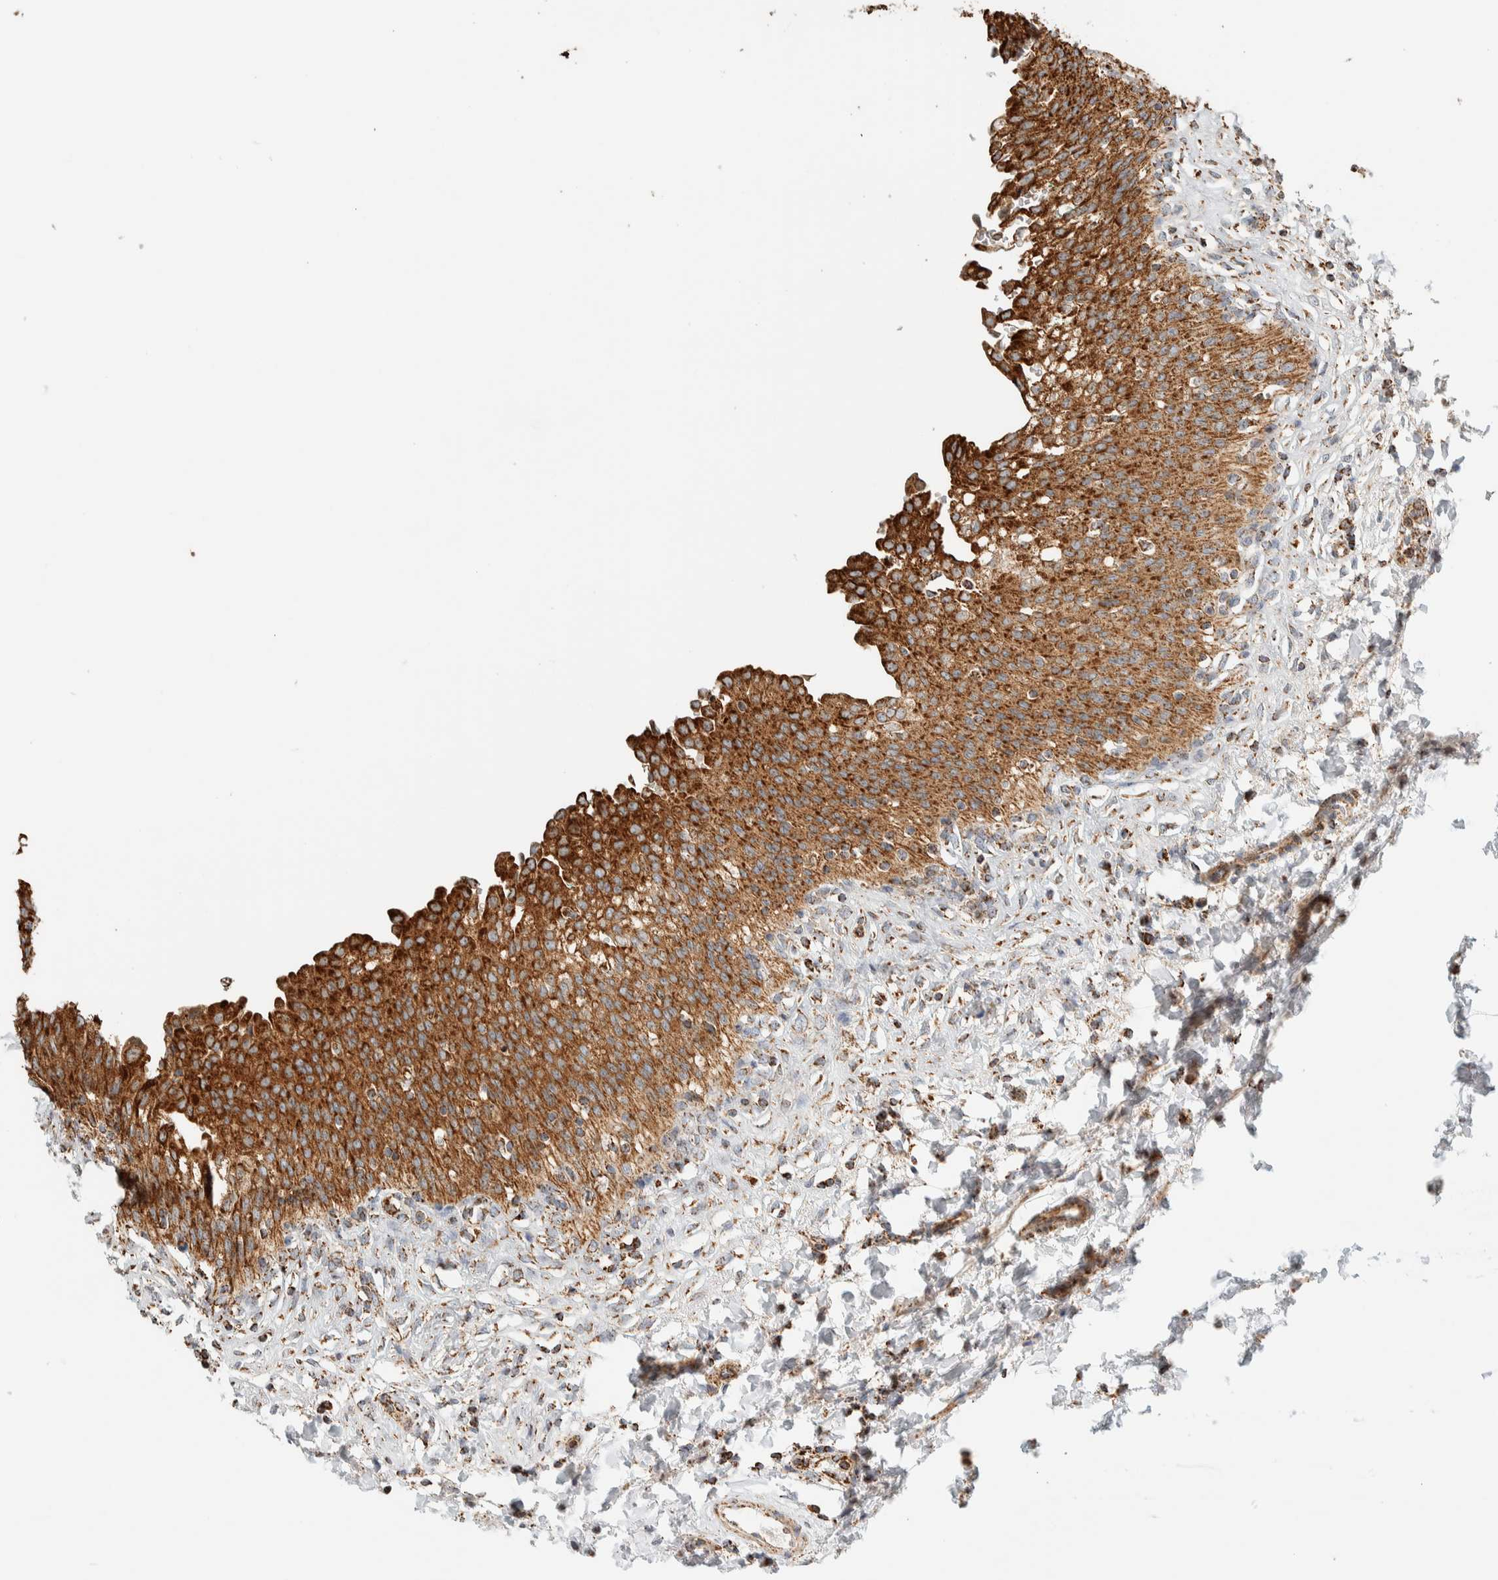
{"staining": {"intensity": "strong", "quantity": ">75%", "location": "cytoplasmic/membranous"}, "tissue": "urinary bladder", "cell_type": "Urothelial cells", "image_type": "normal", "snomed": [{"axis": "morphology", "description": "Urothelial carcinoma, High grade"}, {"axis": "topography", "description": "Urinary bladder"}], "caption": "An image showing strong cytoplasmic/membranous expression in approximately >75% of urothelial cells in unremarkable urinary bladder, as visualized by brown immunohistochemical staining.", "gene": "ZNF454", "patient": {"sex": "male", "age": 46}}